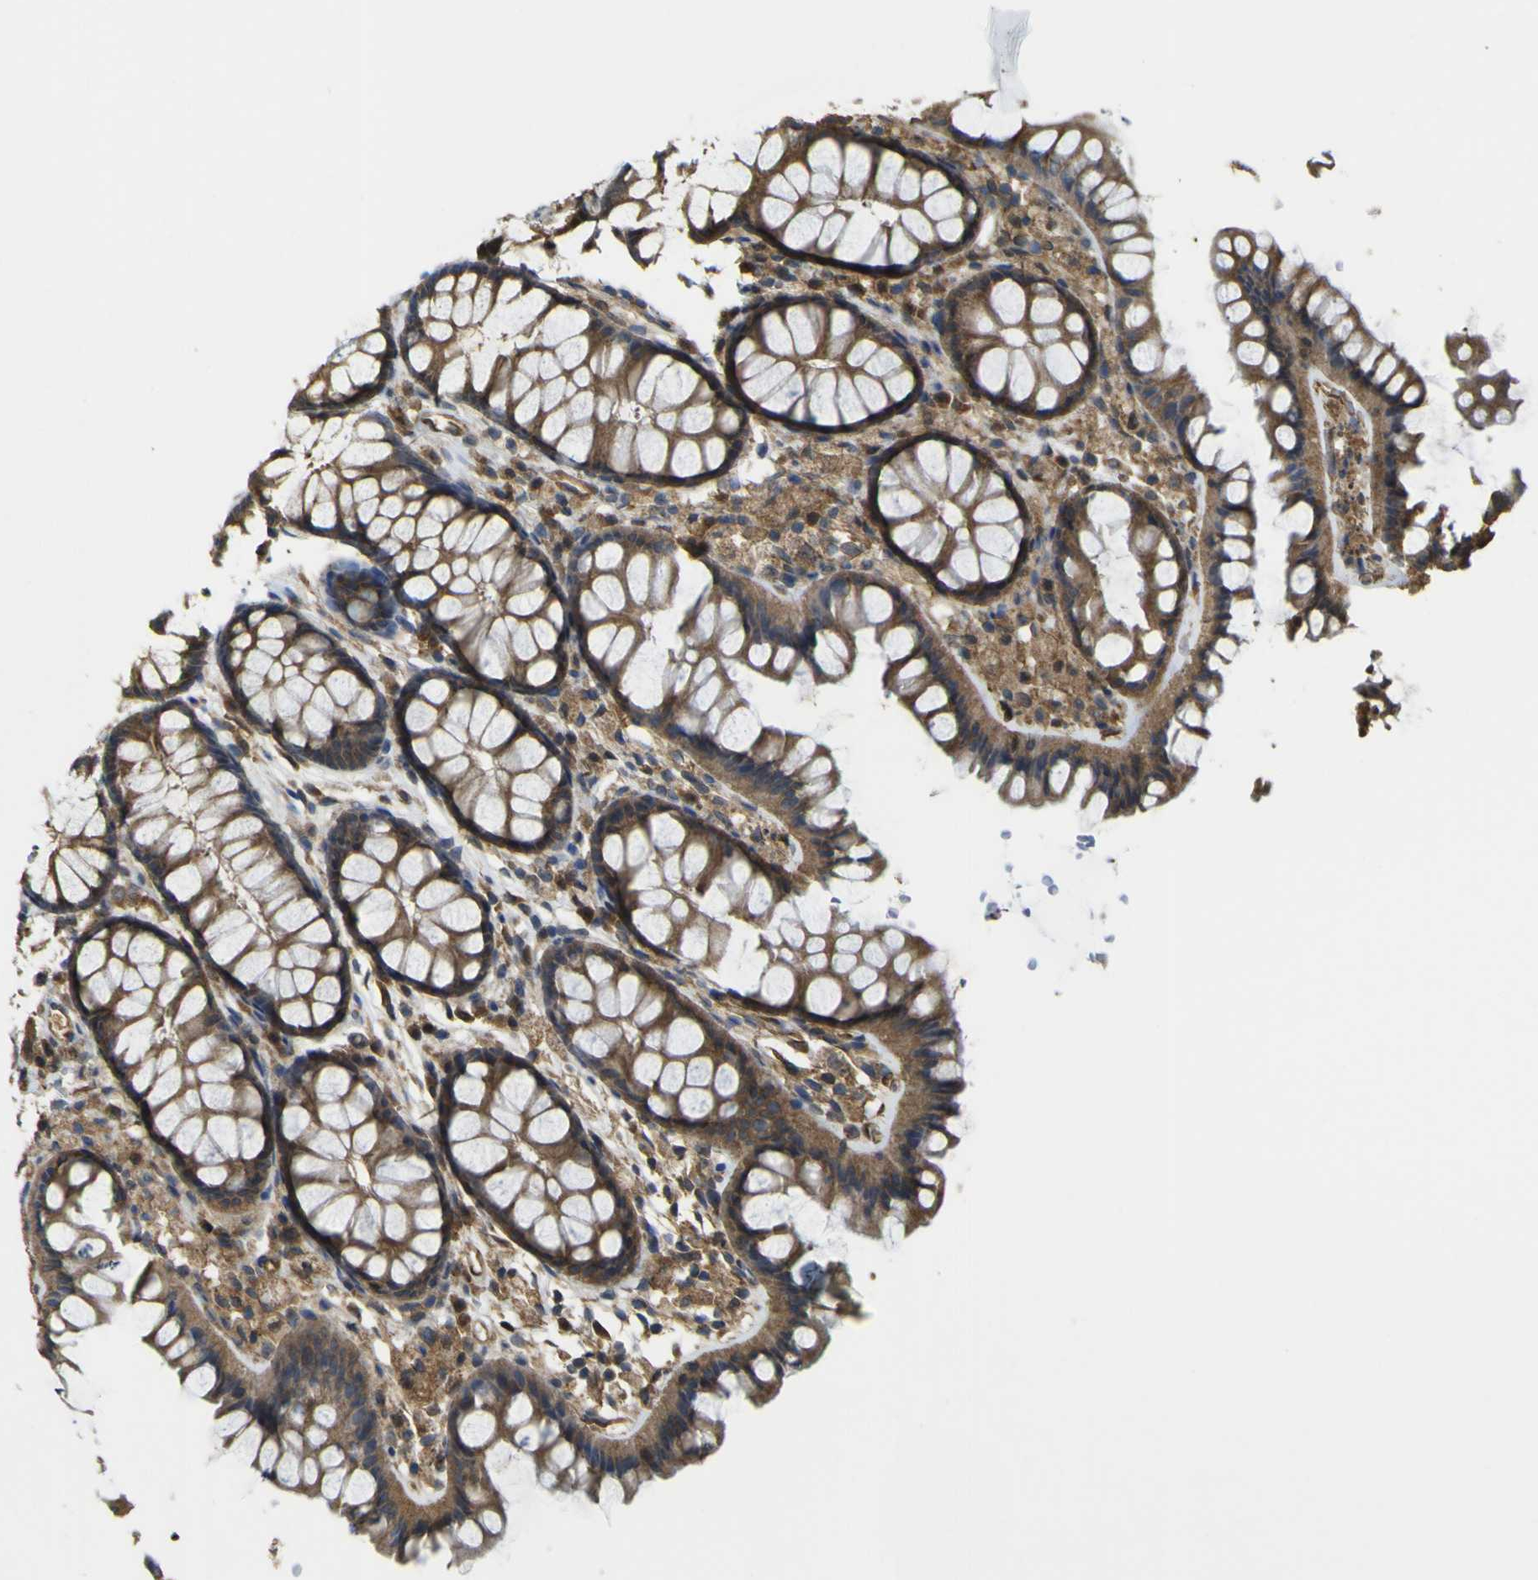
{"staining": {"intensity": "moderate", "quantity": ">75%", "location": "cytoplasmic/membranous"}, "tissue": "colon", "cell_type": "Endothelial cells", "image_type": "normal", "snomed": [{"axis": "morphology", "description": "Normal tissue, NOS"}, {"axis": "topography", "description": "Colon"}], "caption": "Protein expression analysis of normal colon demonstrates moderate cytoplasmic/membranous expression in approximately >75% of endothelial cells.", "gene": "YWHAG", "patient": {"sex": "female", "age": 55}}